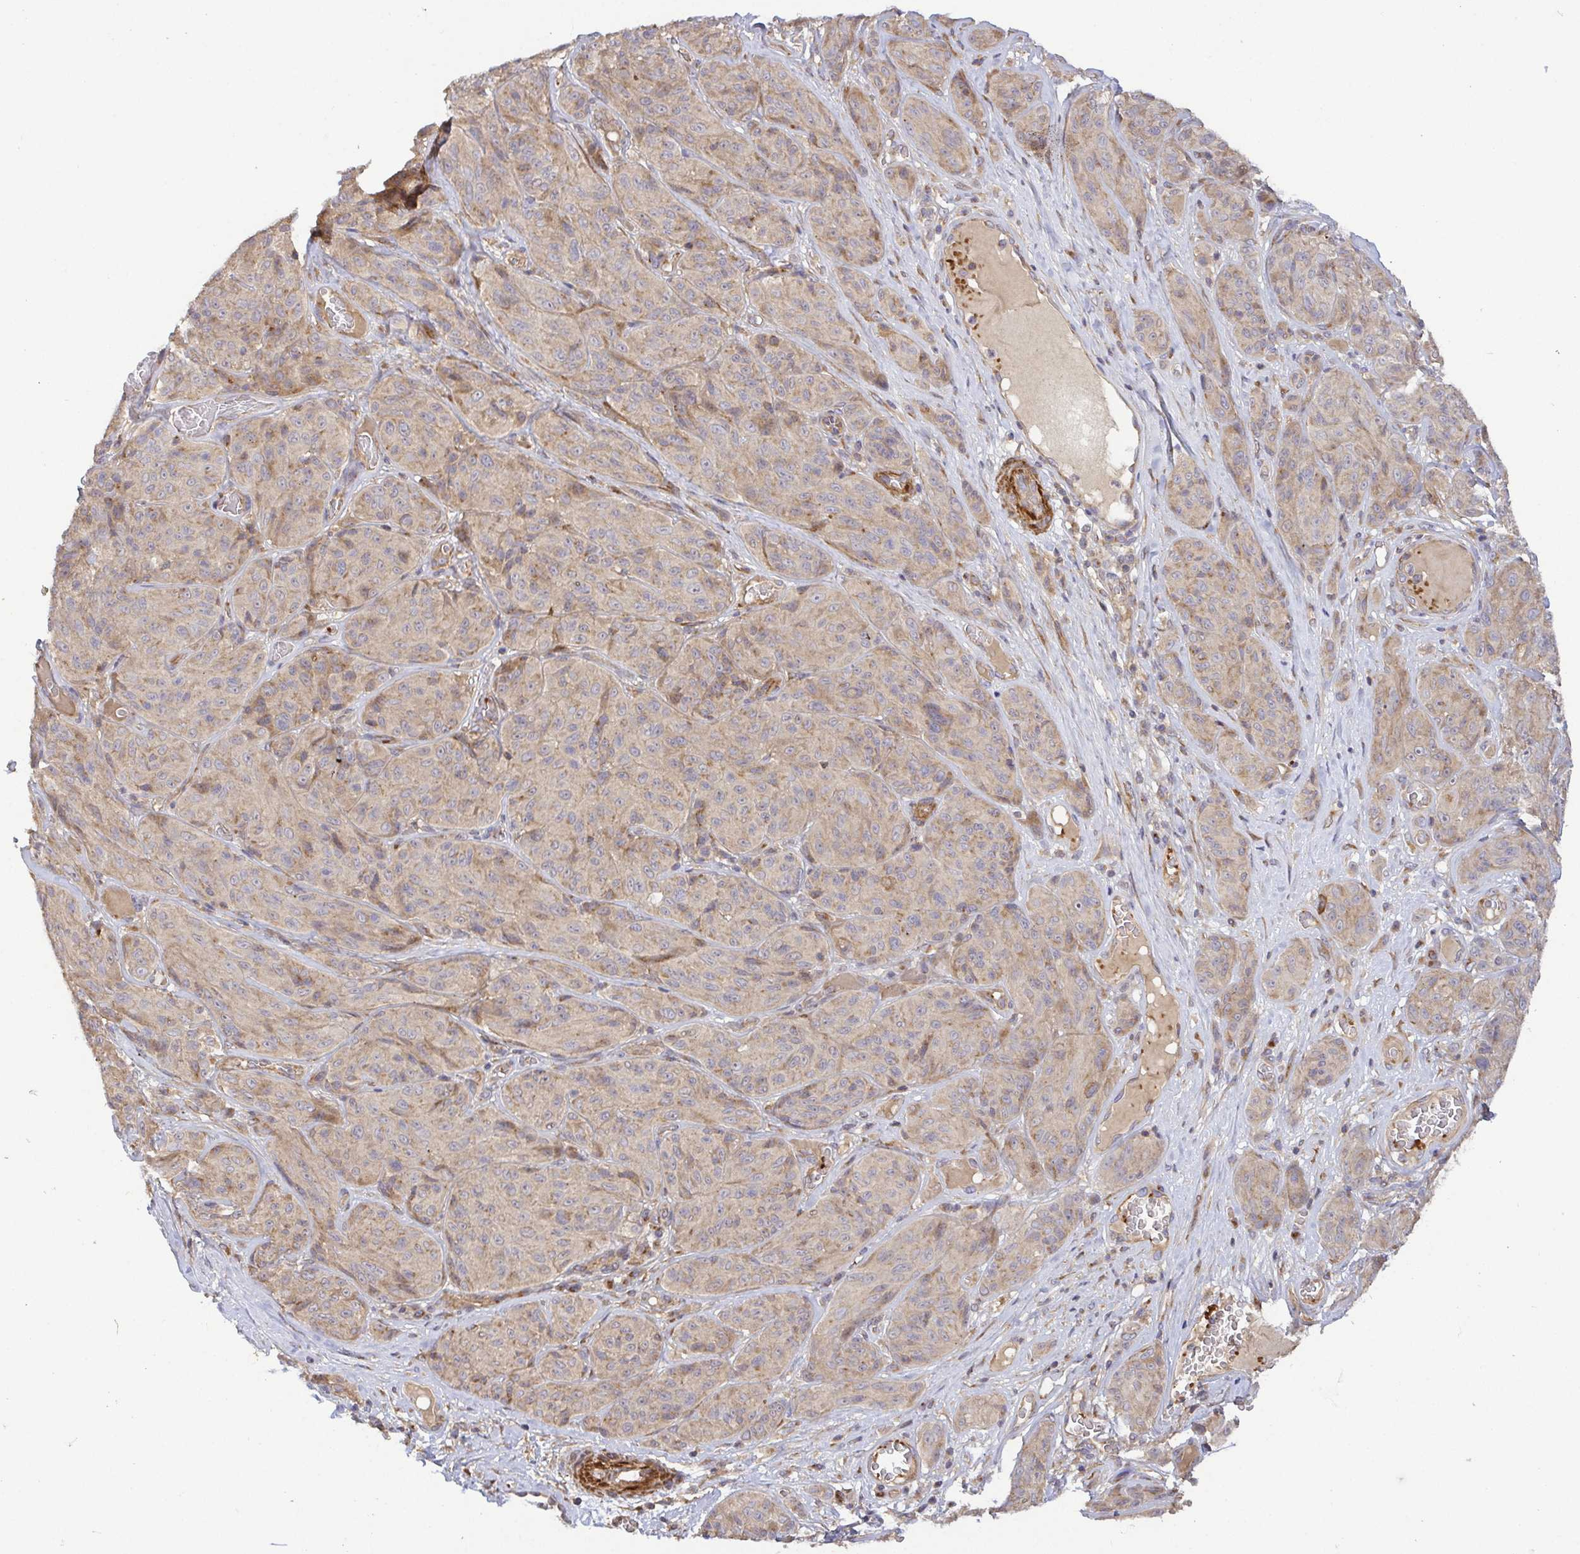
{"staining": {"intensity": "weak", "quantity": "25%-75%", "location": "cytoplasmic/membranous"}, "tissue": "melanoma", "cell_type": "Tumor cells", "image_type": "cancer", "snomed": [{"axis": "morphology", "description": "Malignant melanoma, NOS"}, {"axis": "topography", "description": "Skin"}], "caption": "This is an image of IHC staining of malignant melanoma, which shows weak positivity in the cytoplasmic/membranous of tumor cells.", "gene": "TM9SF4", "patient": {"sex": "male", "age": 91}}